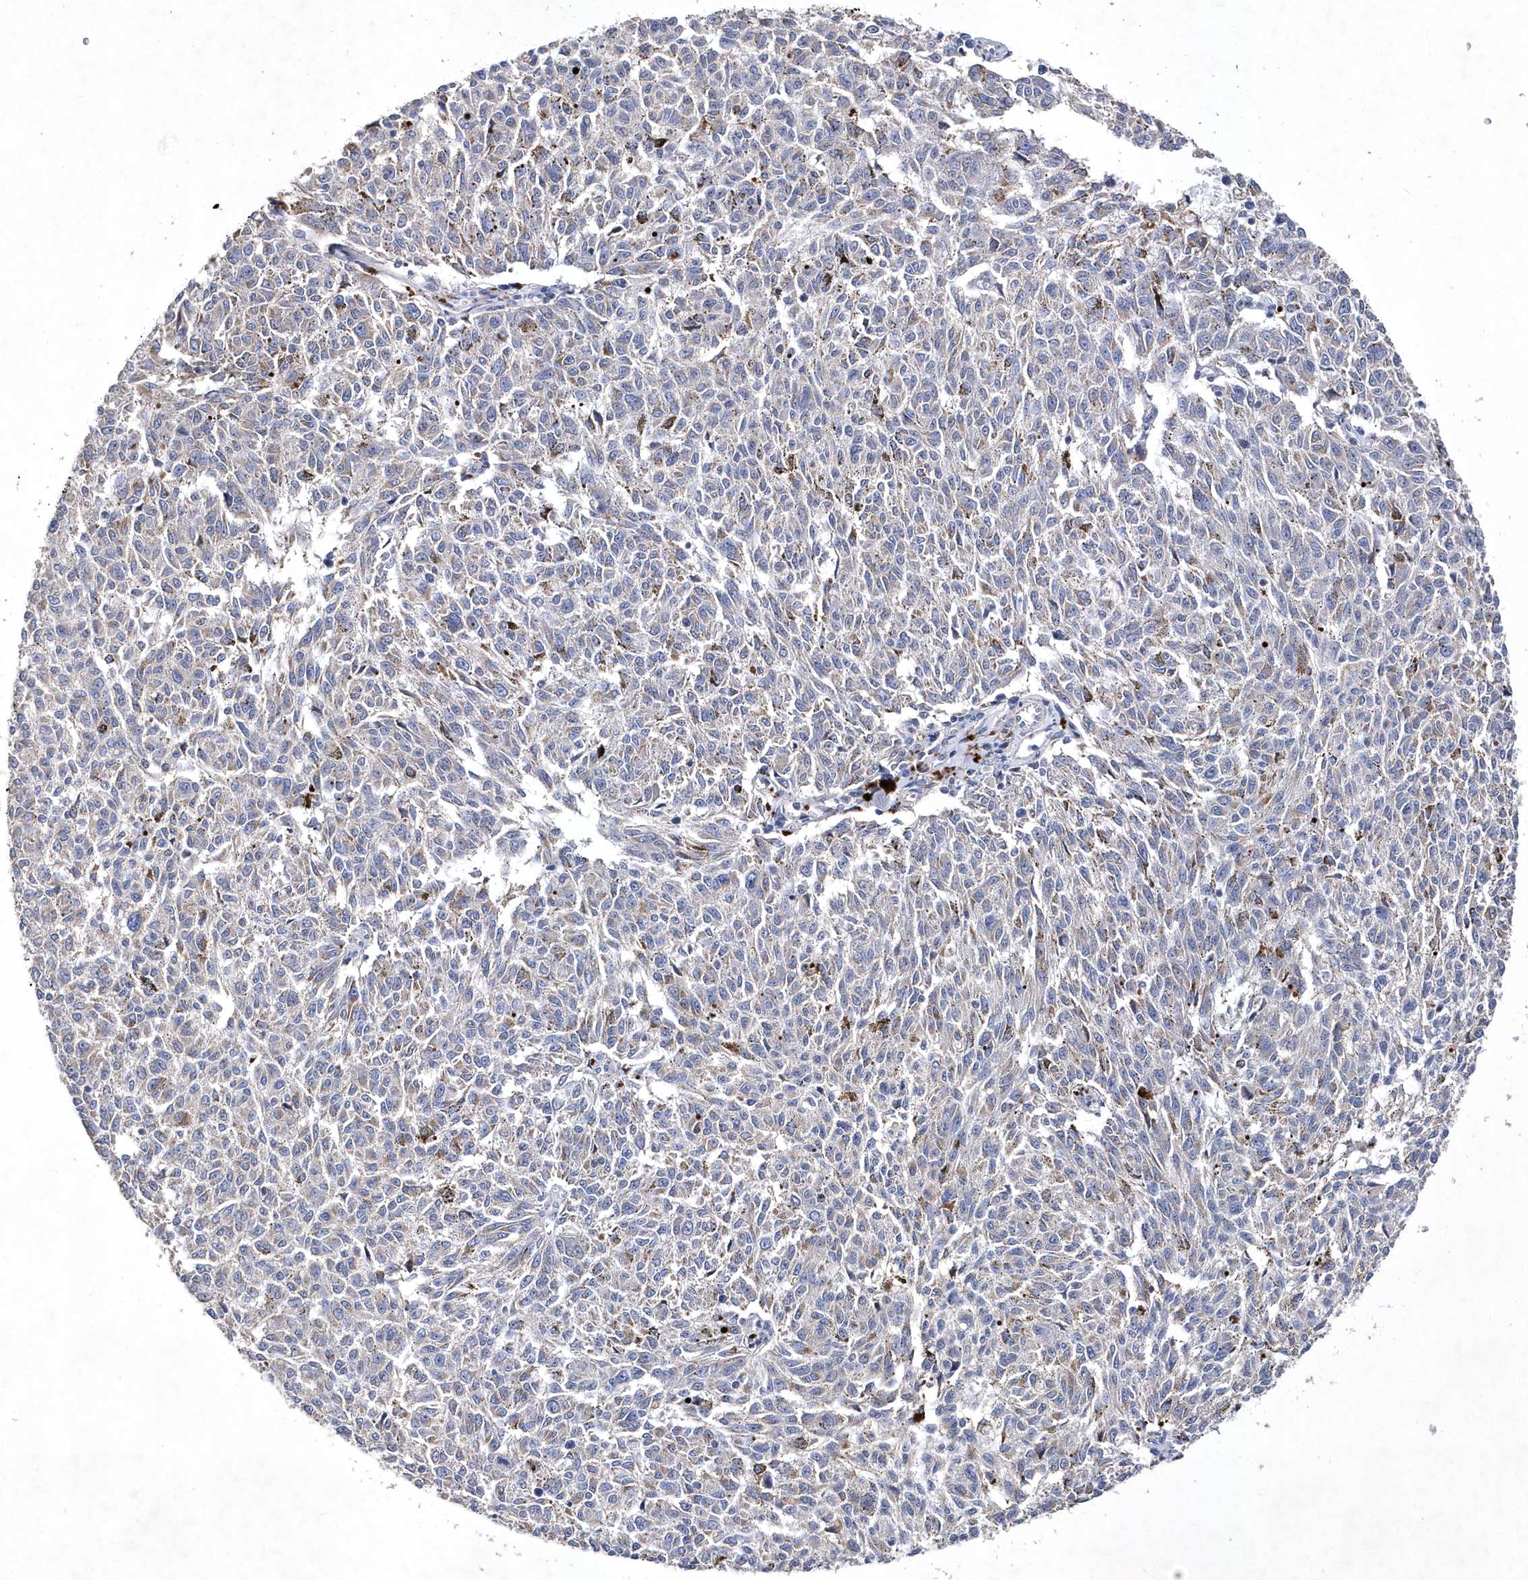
{"staining": {"intensity": "weak", "quantity": "<25%", "location": "cytoplasmic/membranous"}, "tissue": "melanoma", "cell_type": "Tumor cells", "image_type": "cancer", "snomed": [{"axis": "morphology", "description": "Malignant melanoma, NOS"}, {"axis": "topography", "description": "Skin"}], "caption": "Malignant melanoma was stained to show a protein in brown. There is no significant expression in tumor cells.", "gene": "METTL8", "patient": {"sex": "female", "age": 72}}